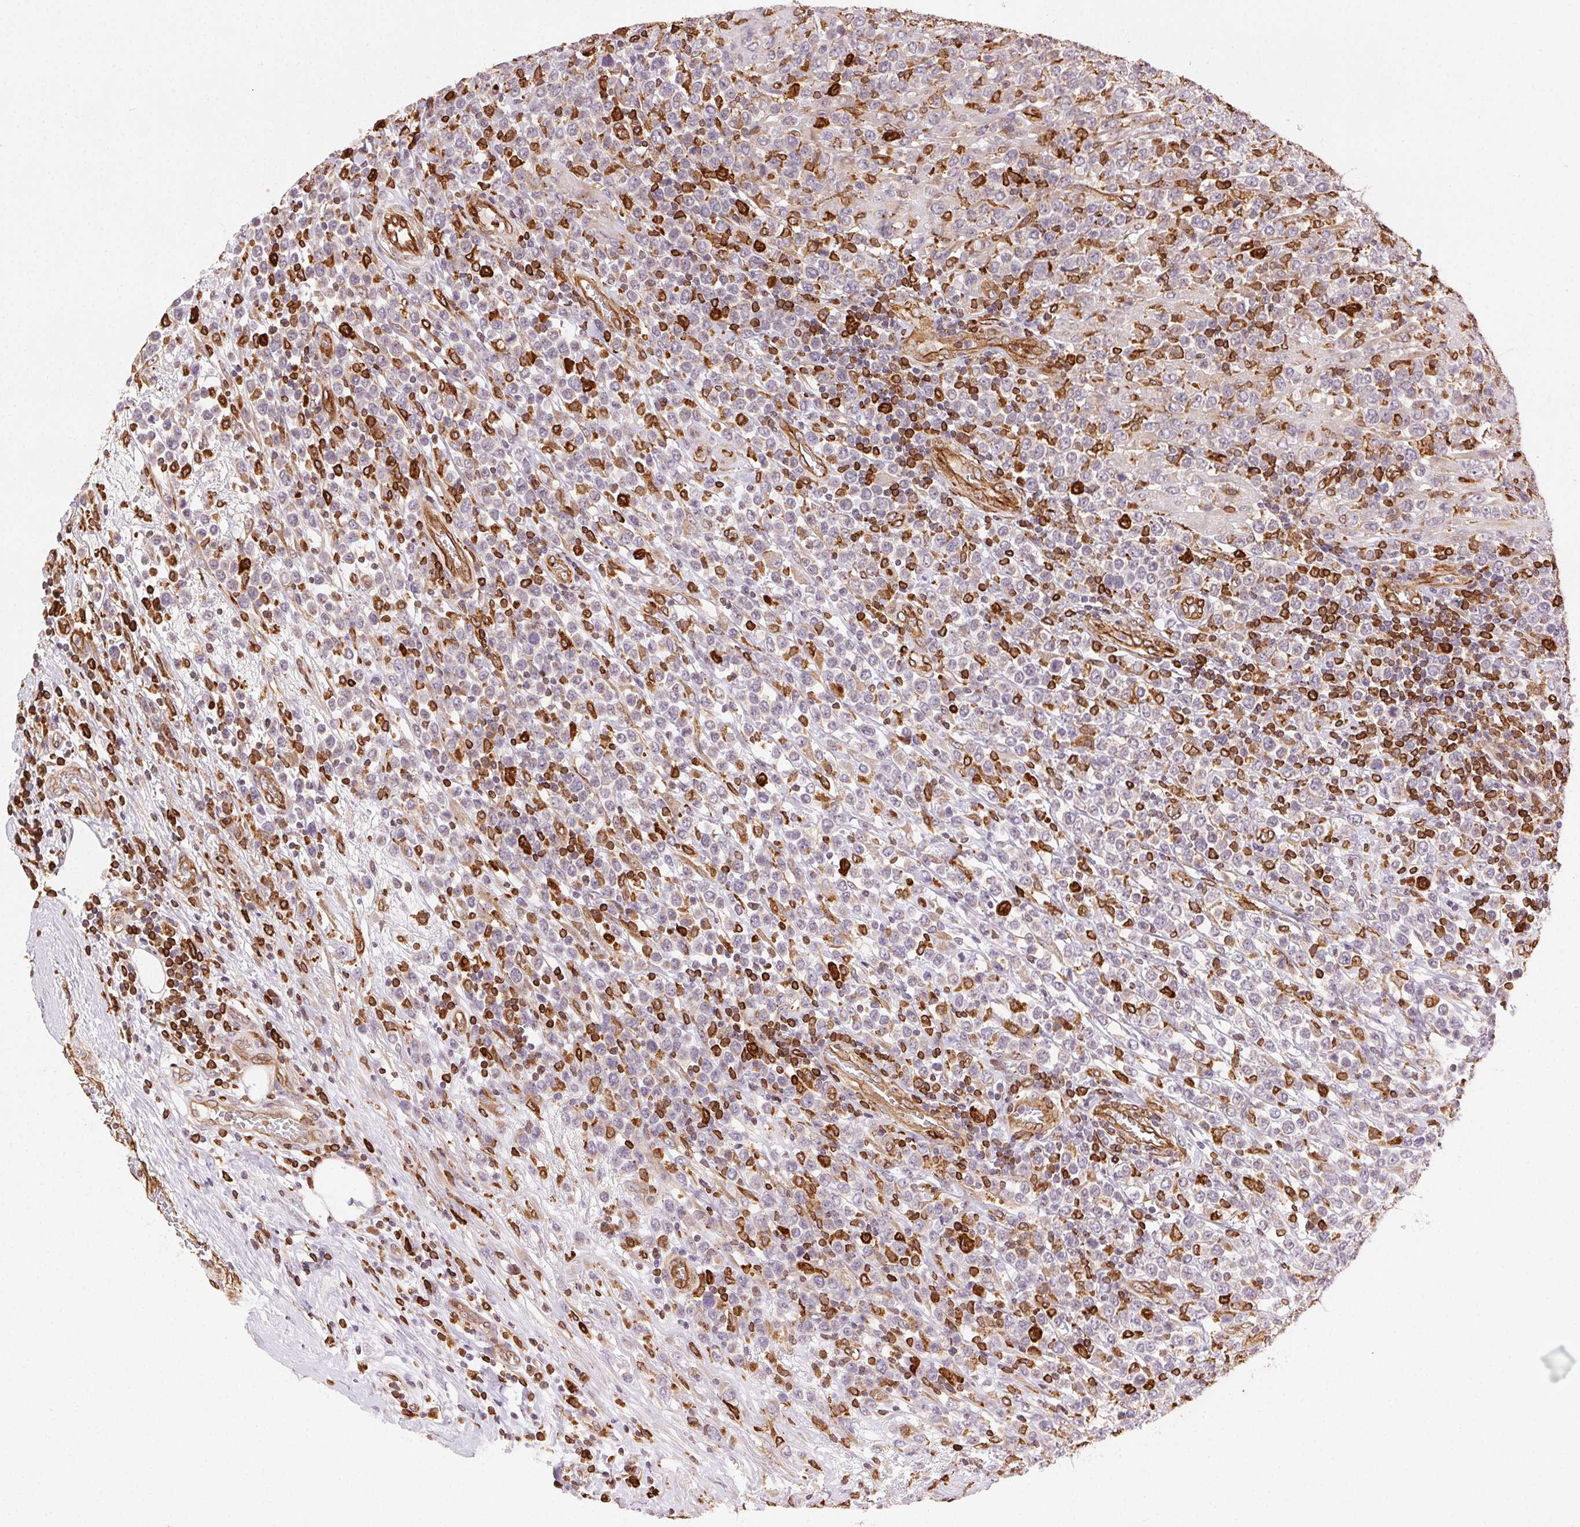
{"staining": {"intensity": "negative", "quantity": "none", "location": "none"}, "tissue": "lymphoma", "cell_type": "Tumor cells", "image_type": "cancer", "snomed": [{"axis": "morphology", "description": "Malignant lymphoma, non-Hodgkin's type, High grade"}, {"axis": "topography", "description": "Soft tissue"}], "caption": "There is no significant staining in tumor cells of high-grade malignant lymphoma, non-Hodgkin's type.", "gene": "RNASET2", "patient": {"sex": "female", "age": 56}}